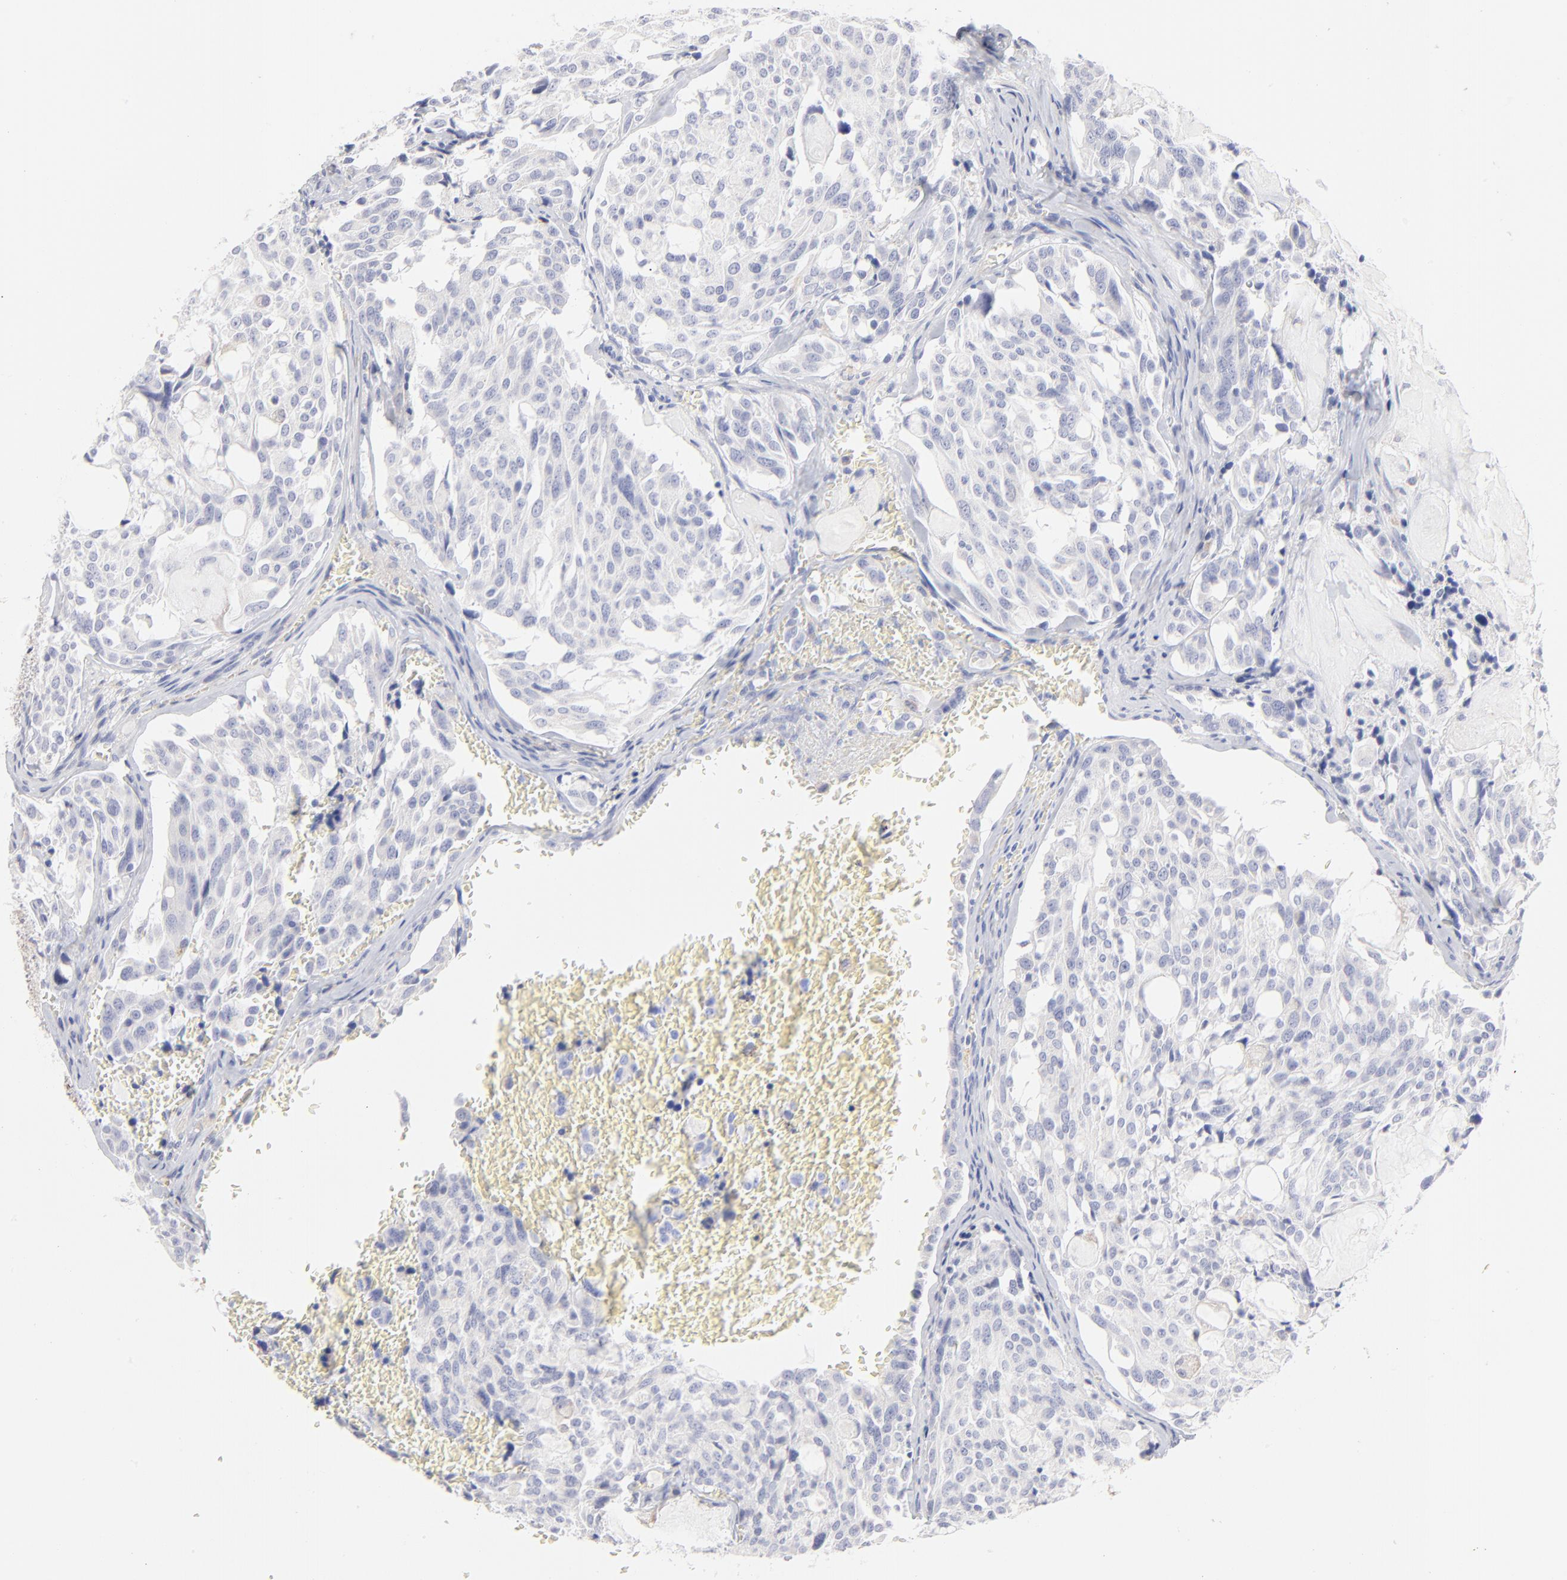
{"staining": {"intensity": "negative", "quantity": "none", "location": "none"}, "tissue": "thyroid cancer", "cell_type": "Tumor cells", "image_type": "cancer", "snomed": [{"axis": "morphology", "description": "Carcinoma, NOS"}, {"axis": "morphology", "description": "Carcinoid, malignant, NOS"}, {"axis": "topography", "description": "Thyroid gland"}], "caption": "This is a image of IHC staining of carcinoma (thyroid), which shows no positivity in tumor cells.", "gene": "TST", "patient": {"sex": "male", "age": 33}}